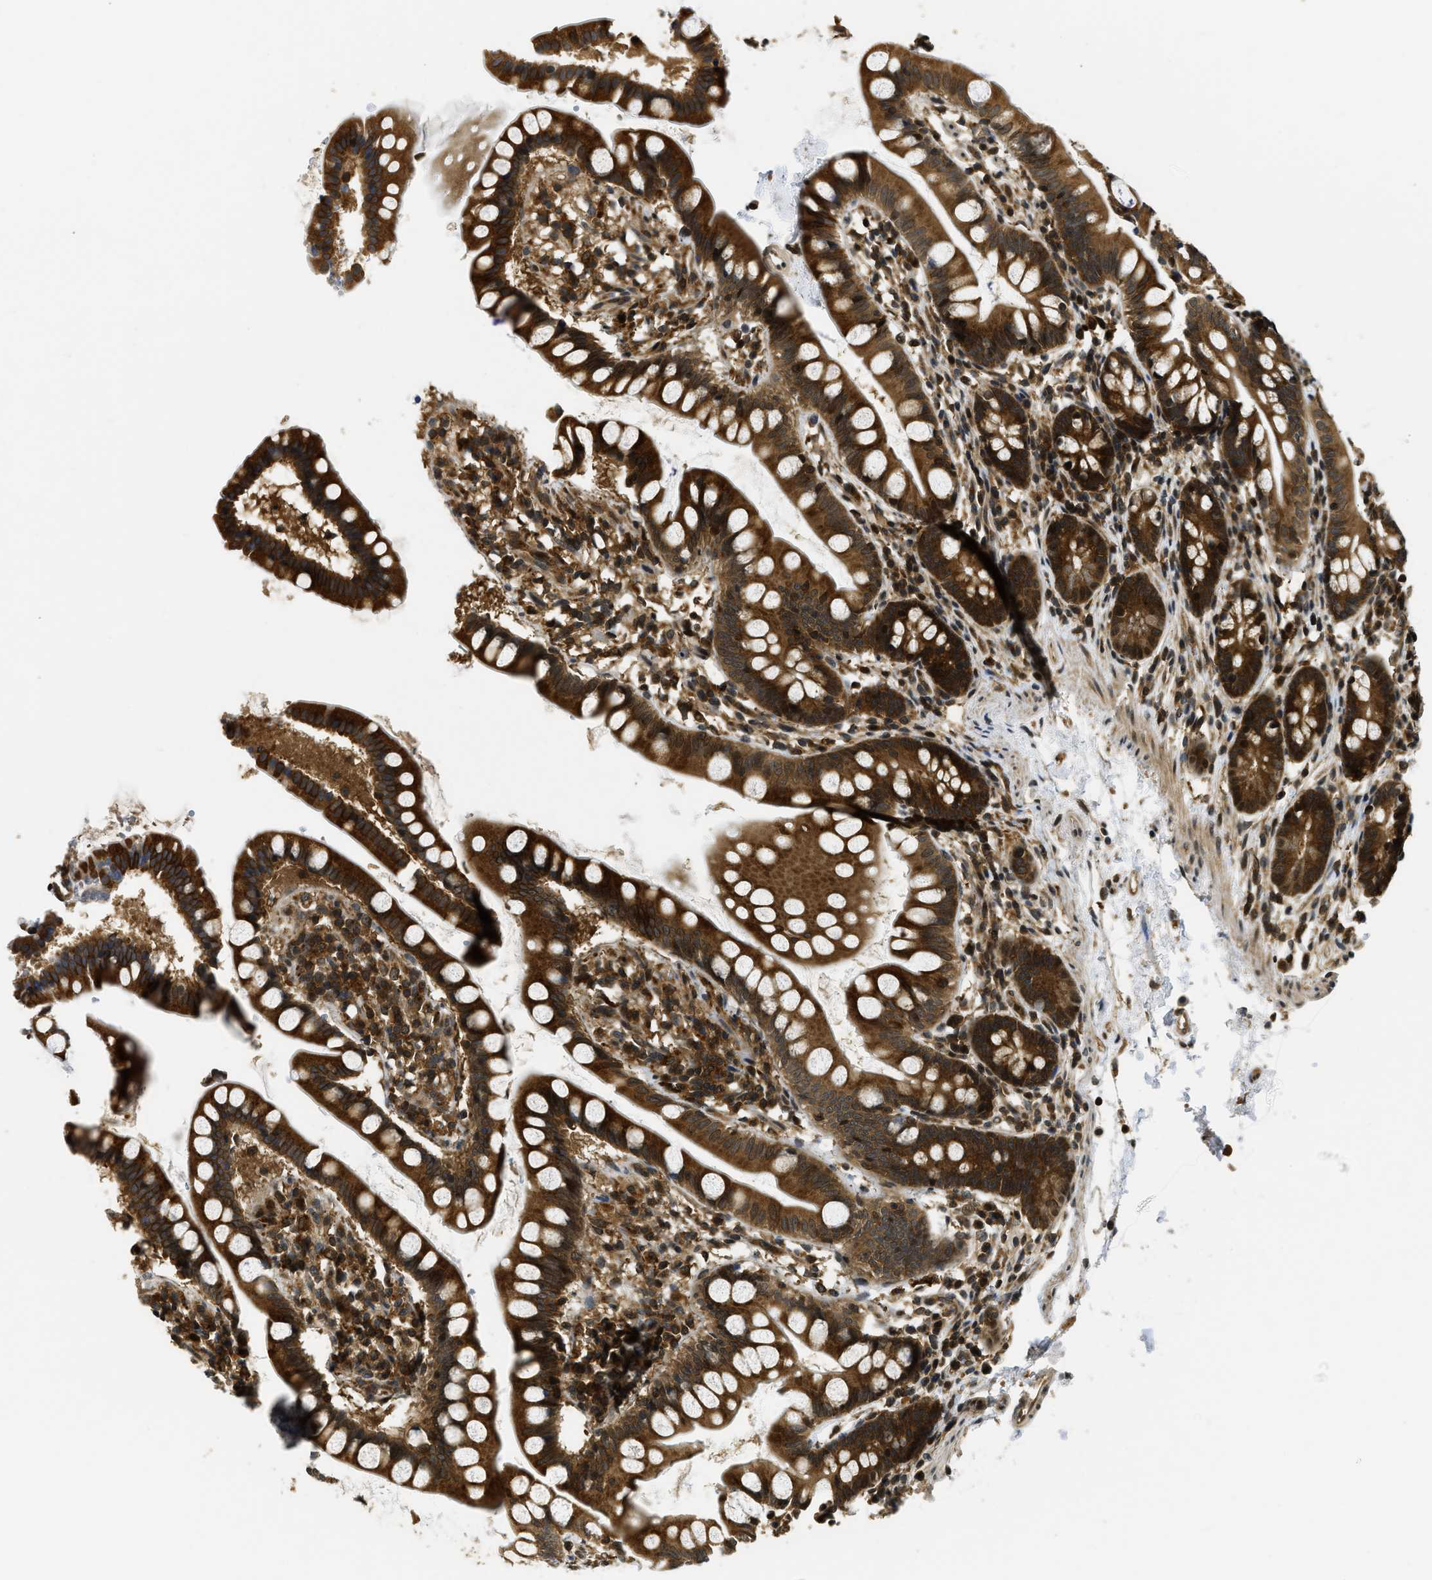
{"staining": {"intensity": "strong", "quantity": ">75%", "location": "cytoplasmic/membranous"}, "tissue": "small intestine", "cell_type": "Glandular cells", "image_type": "normal", "snomed": [{"axis": "morphology", "description": "Normal tissue, NOS"}, {"axis": "topography", "description": "Small intestine"}], "caption": "High-power microscopy captured an IHC image of unremarkable small intestine, revealing strong cytoplasmic/membranous expression in approximately >75% of glandular cells.", "gene": "ADSL", "patient": {"sex": "female", "age": 84}}